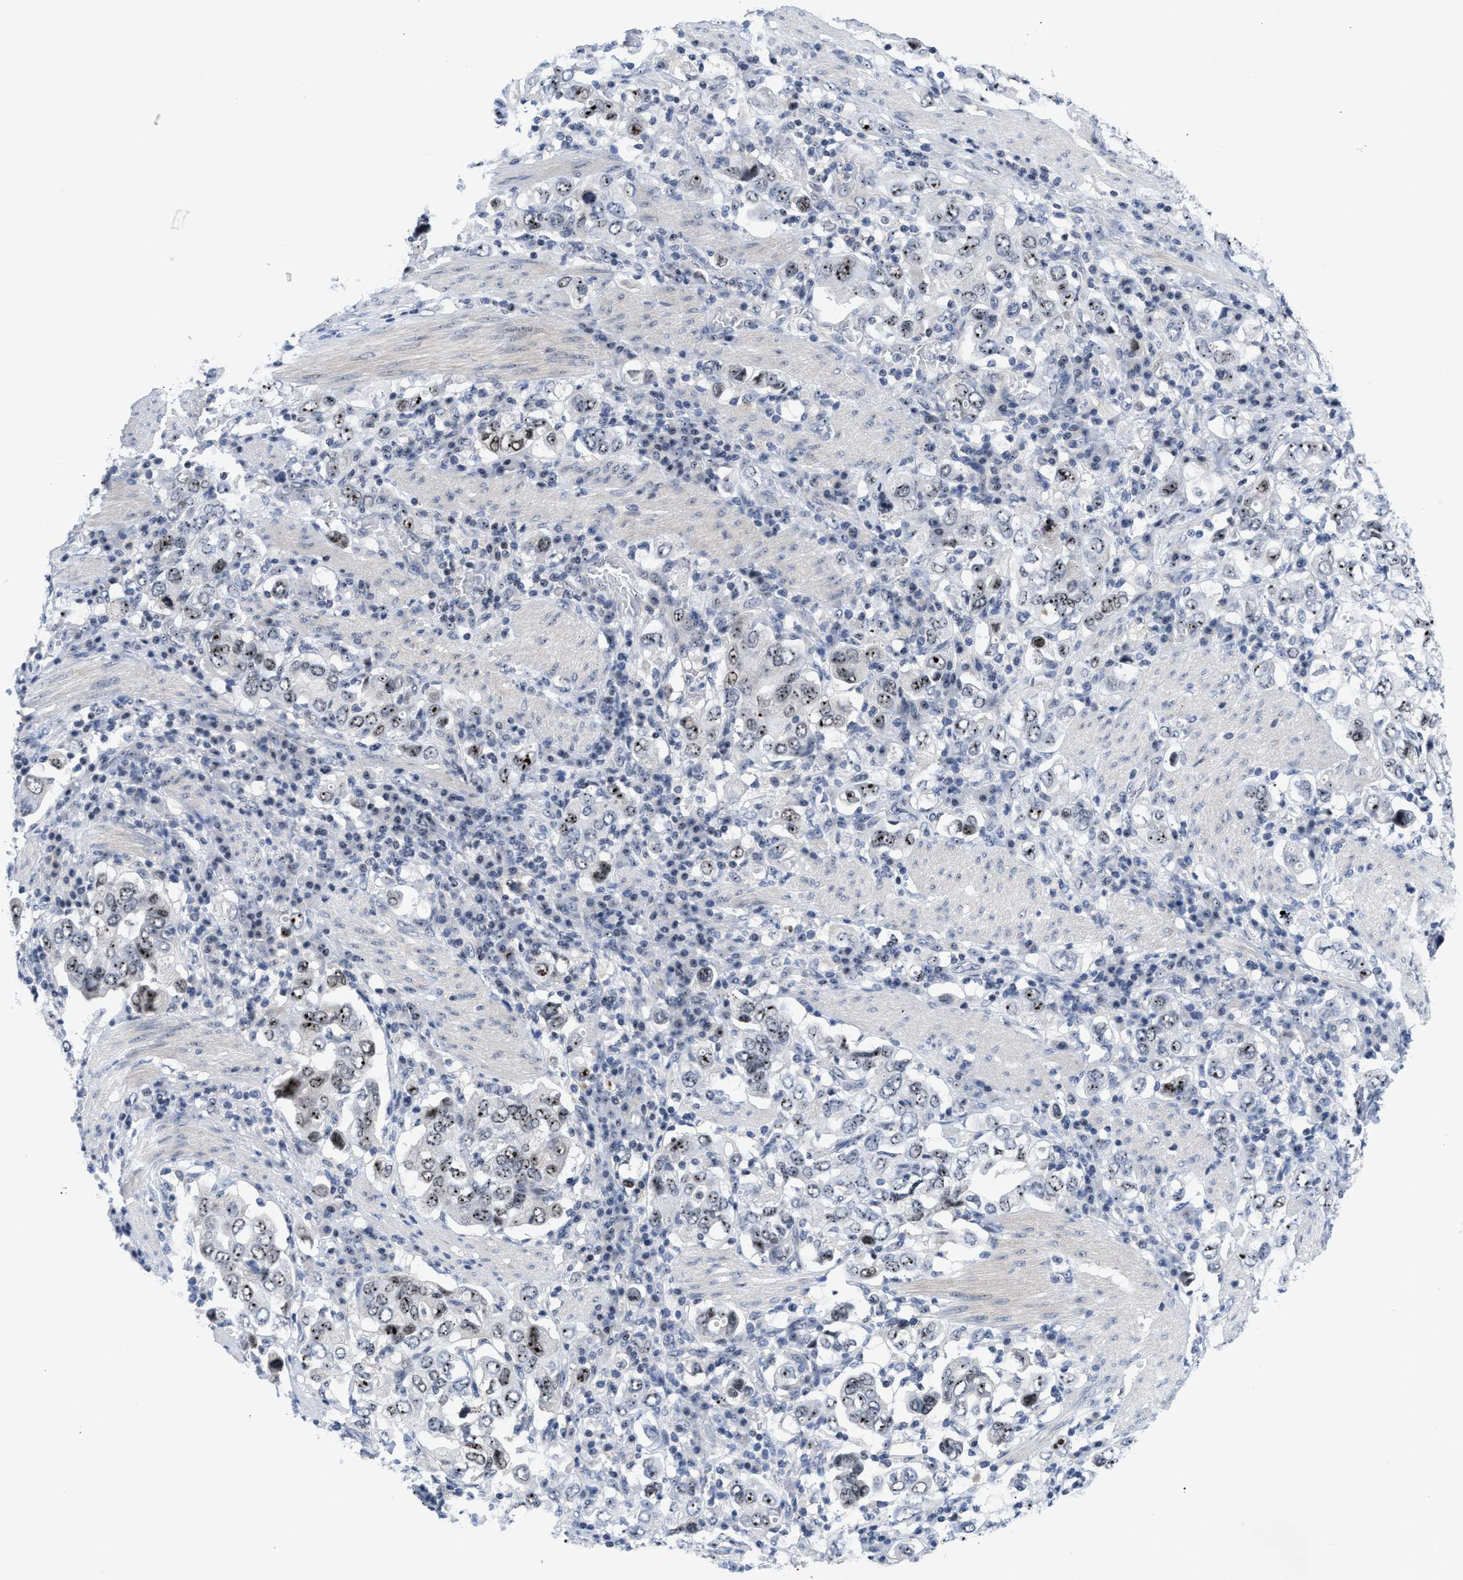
{"staining": {"intensity": "moderate", "quantity": ">75%", "location": "nuclear"}, "tissue": "stomach cancer", "cell_type": "Tumor cells", "image_type": "cancer", "snomed": [{"axis": "morphology", "description": "Adenocarcinoma, NOS"}, {"axis": "topography", "description": "Stomach, upper"}], "caption": "Moderate nuclear positivity is seen in about >75% of tumor cells in stomach cancer.", "gene": "NOP58", "patient": {"sex": "male", "age": 62}}